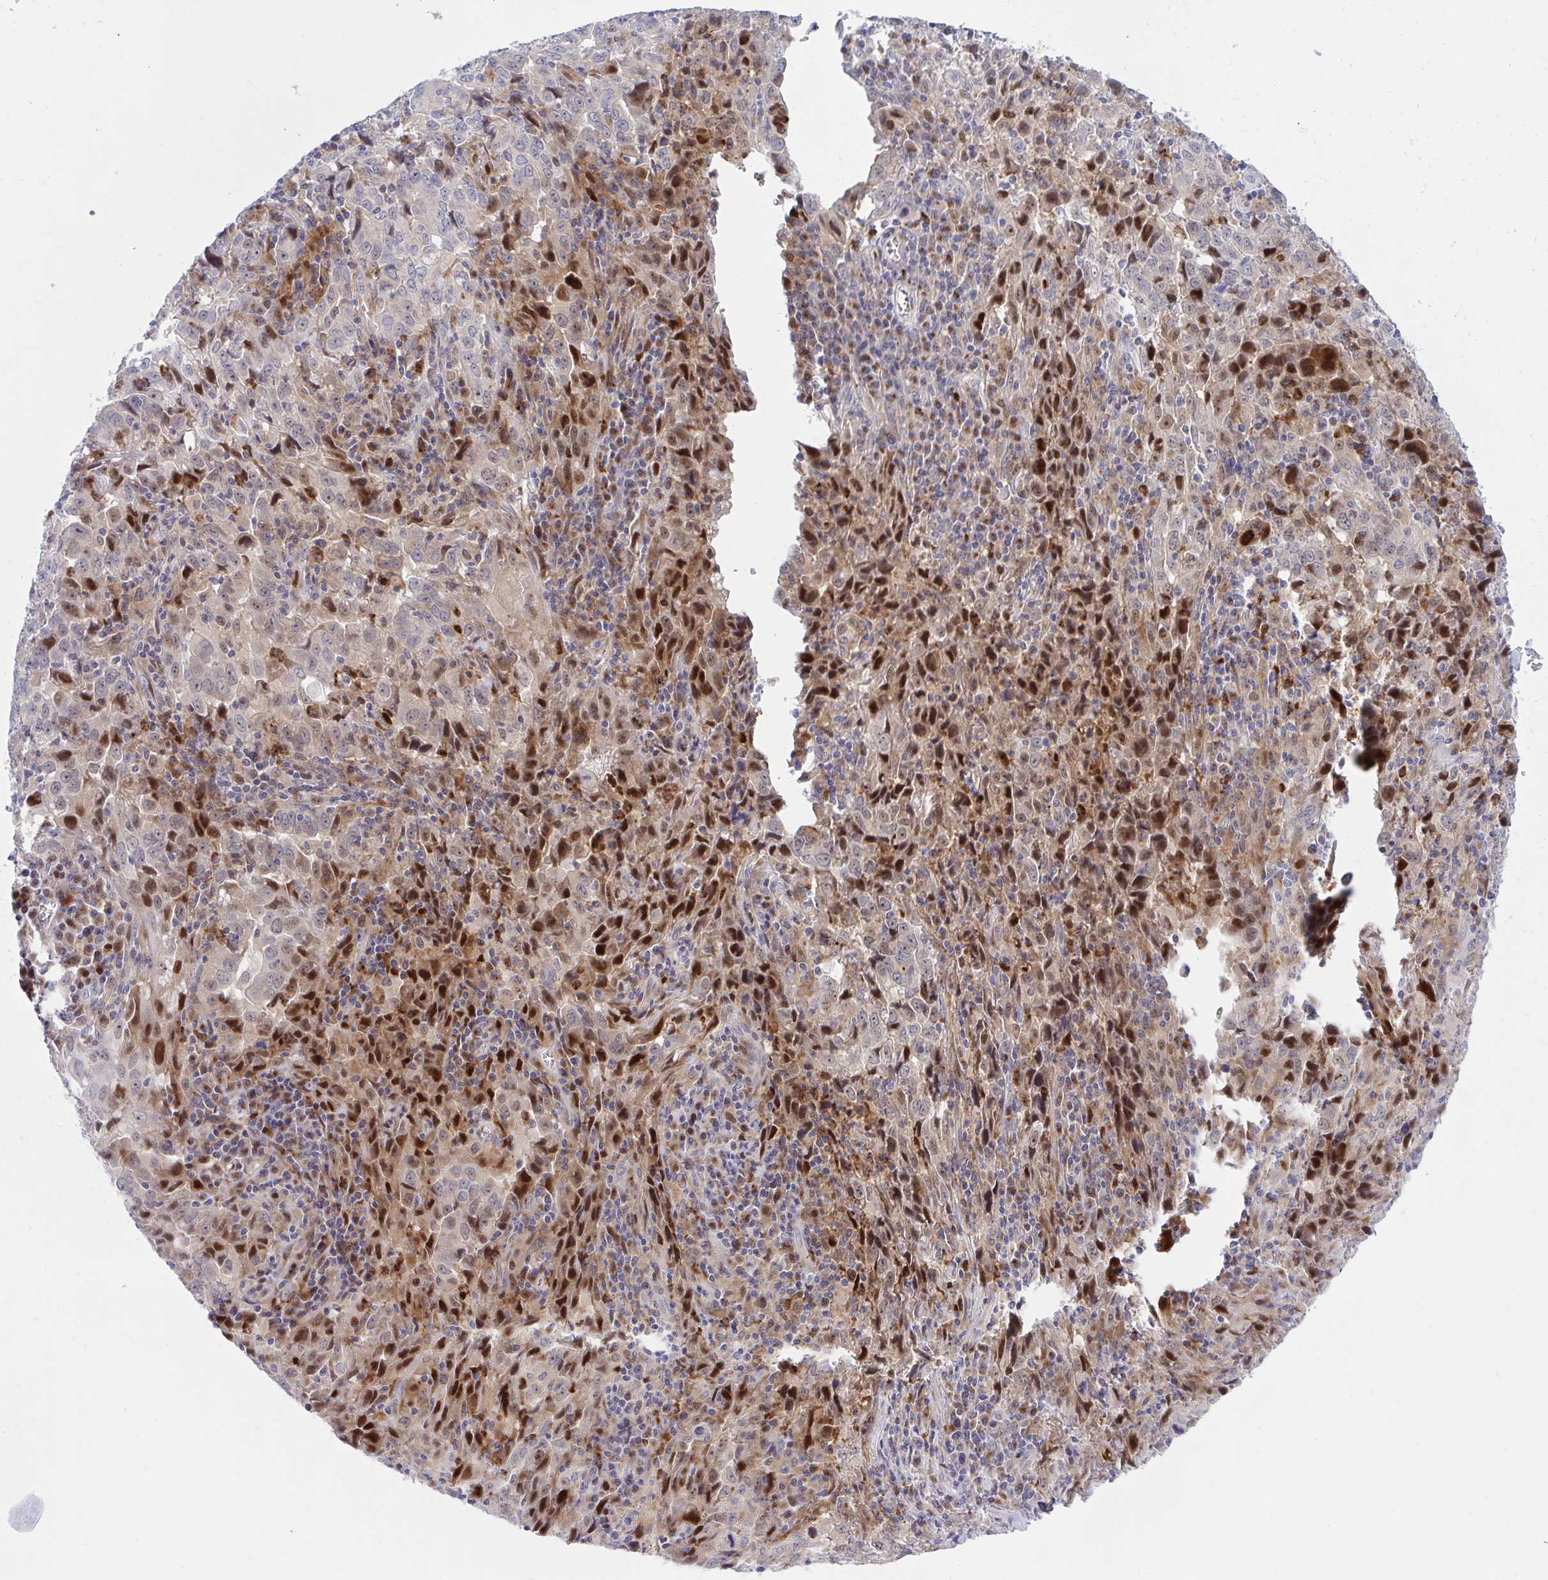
{"staining": {"intensity": "strong", "quantity": "25%-75%", "location": "nuclear"}, "tissue": "lung cancer", "cell_type": "Tumor cells", "image_type": "cancer", "snomed": [{"axis": "morphology", "description": "Adenocarcinoma, NOS"}, {"axis": "topography", "description": "Lung"}], "caption": "A histopathology image of adenocarcinoma (lung) stained for a protein displays strong nuclear brown staining in tumor cells.", "gene": "ZNF554", "patient": {"sex": "male", "age": 67}}